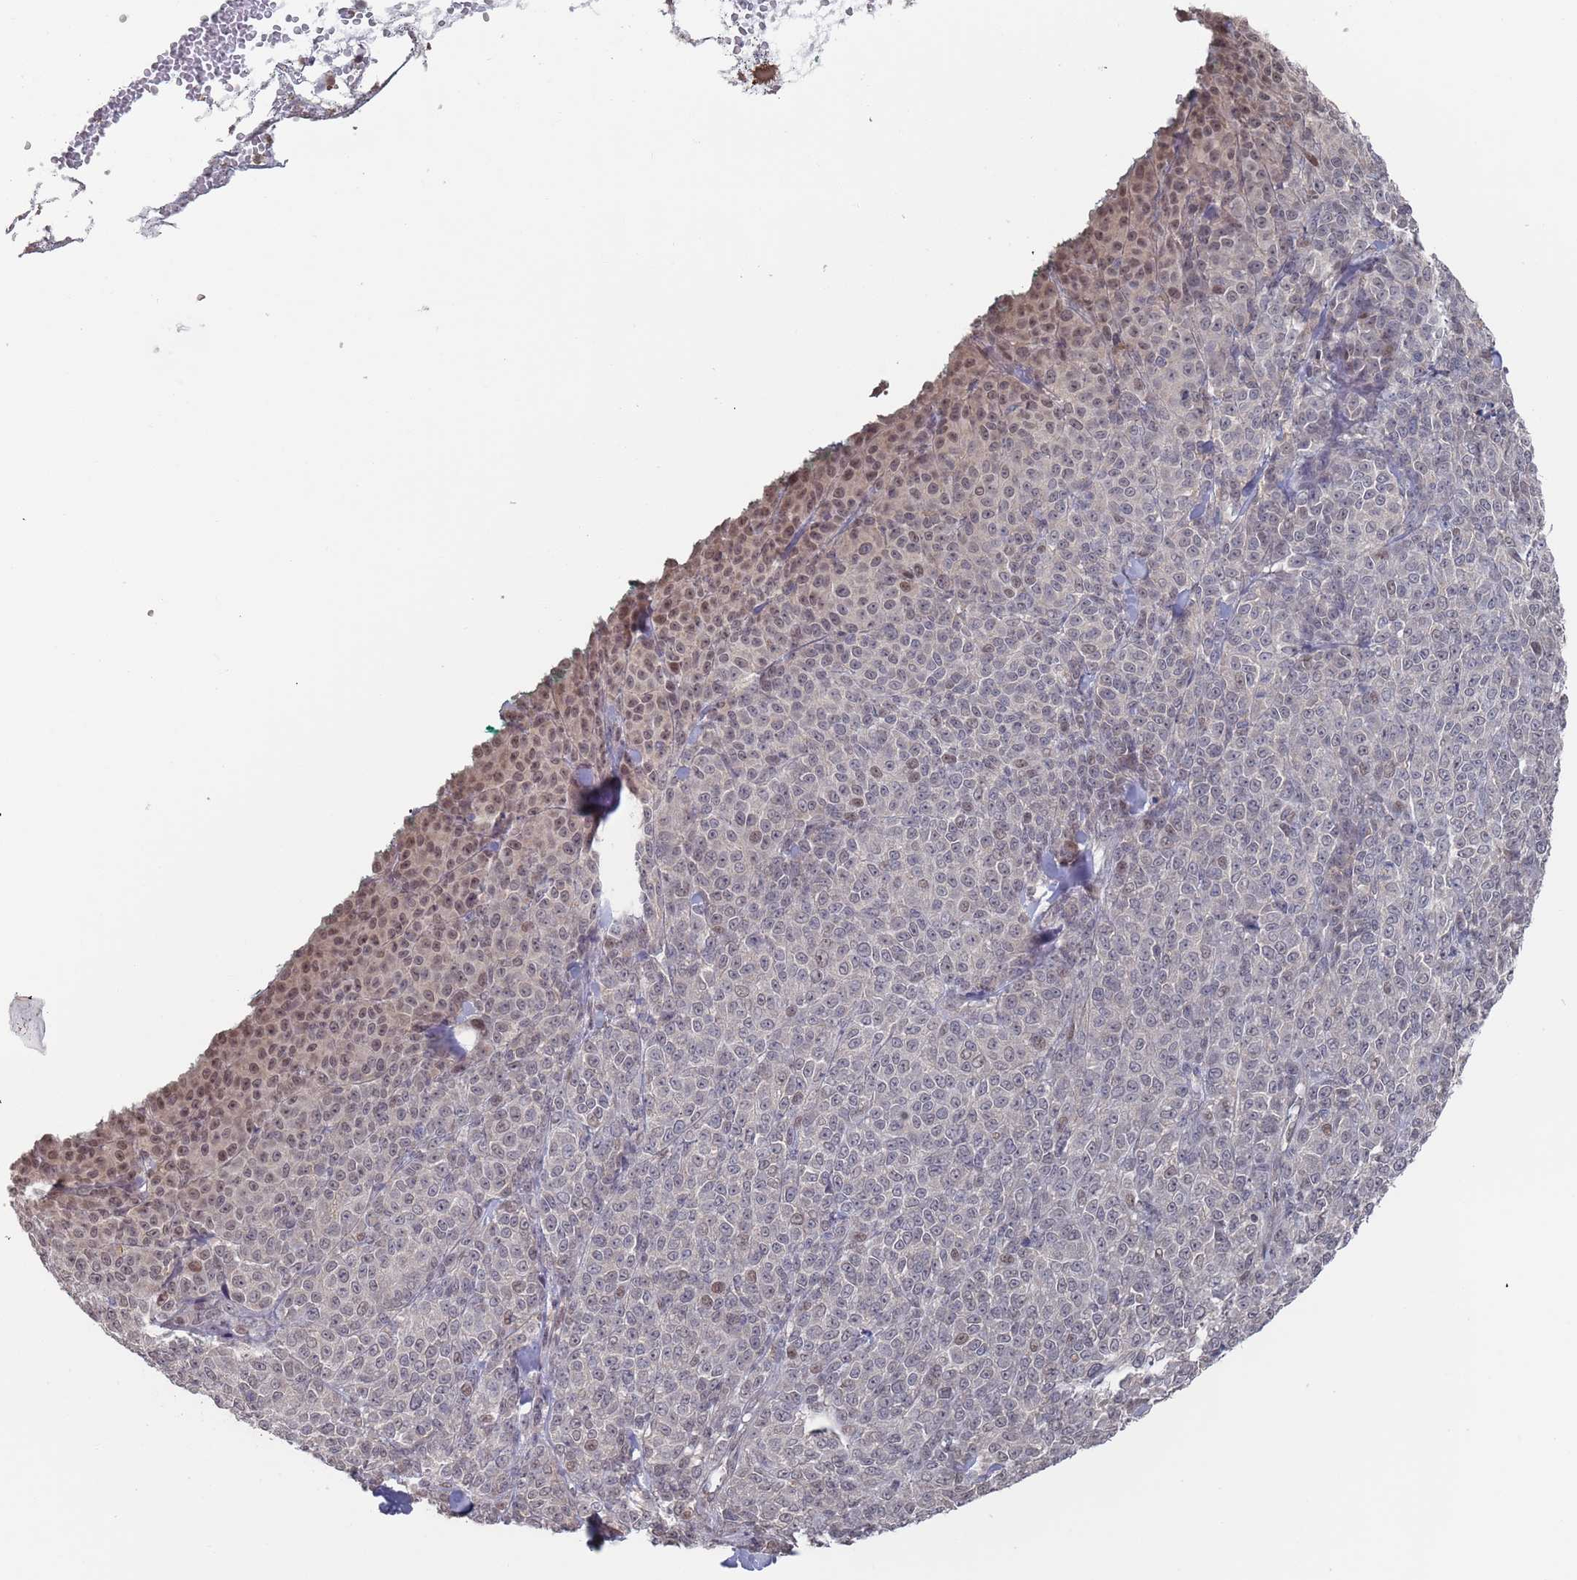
{"staining": {"intensity": "weak", "quantity": "<25%", "location": "nuclear"}, "tissue": "melanoma", "cell_type": "Tumor cells", "image_type": "cancer", "snomed": [{"axis": "morphology", "description": "Normal tissue, NOS"}, {"axis": "morphology", "description": "Malignant melanoma, NOS"}, {"axis": "topography", "description": "Skin"}], "caption": "Immunohistochemistry photomicrograph of neoplastic tissue: melanoma stained with DAB reveals no significant protein staining in tumor cells.", "gene": "DGKD", "patient": {"sex": "female", "age": 34}}